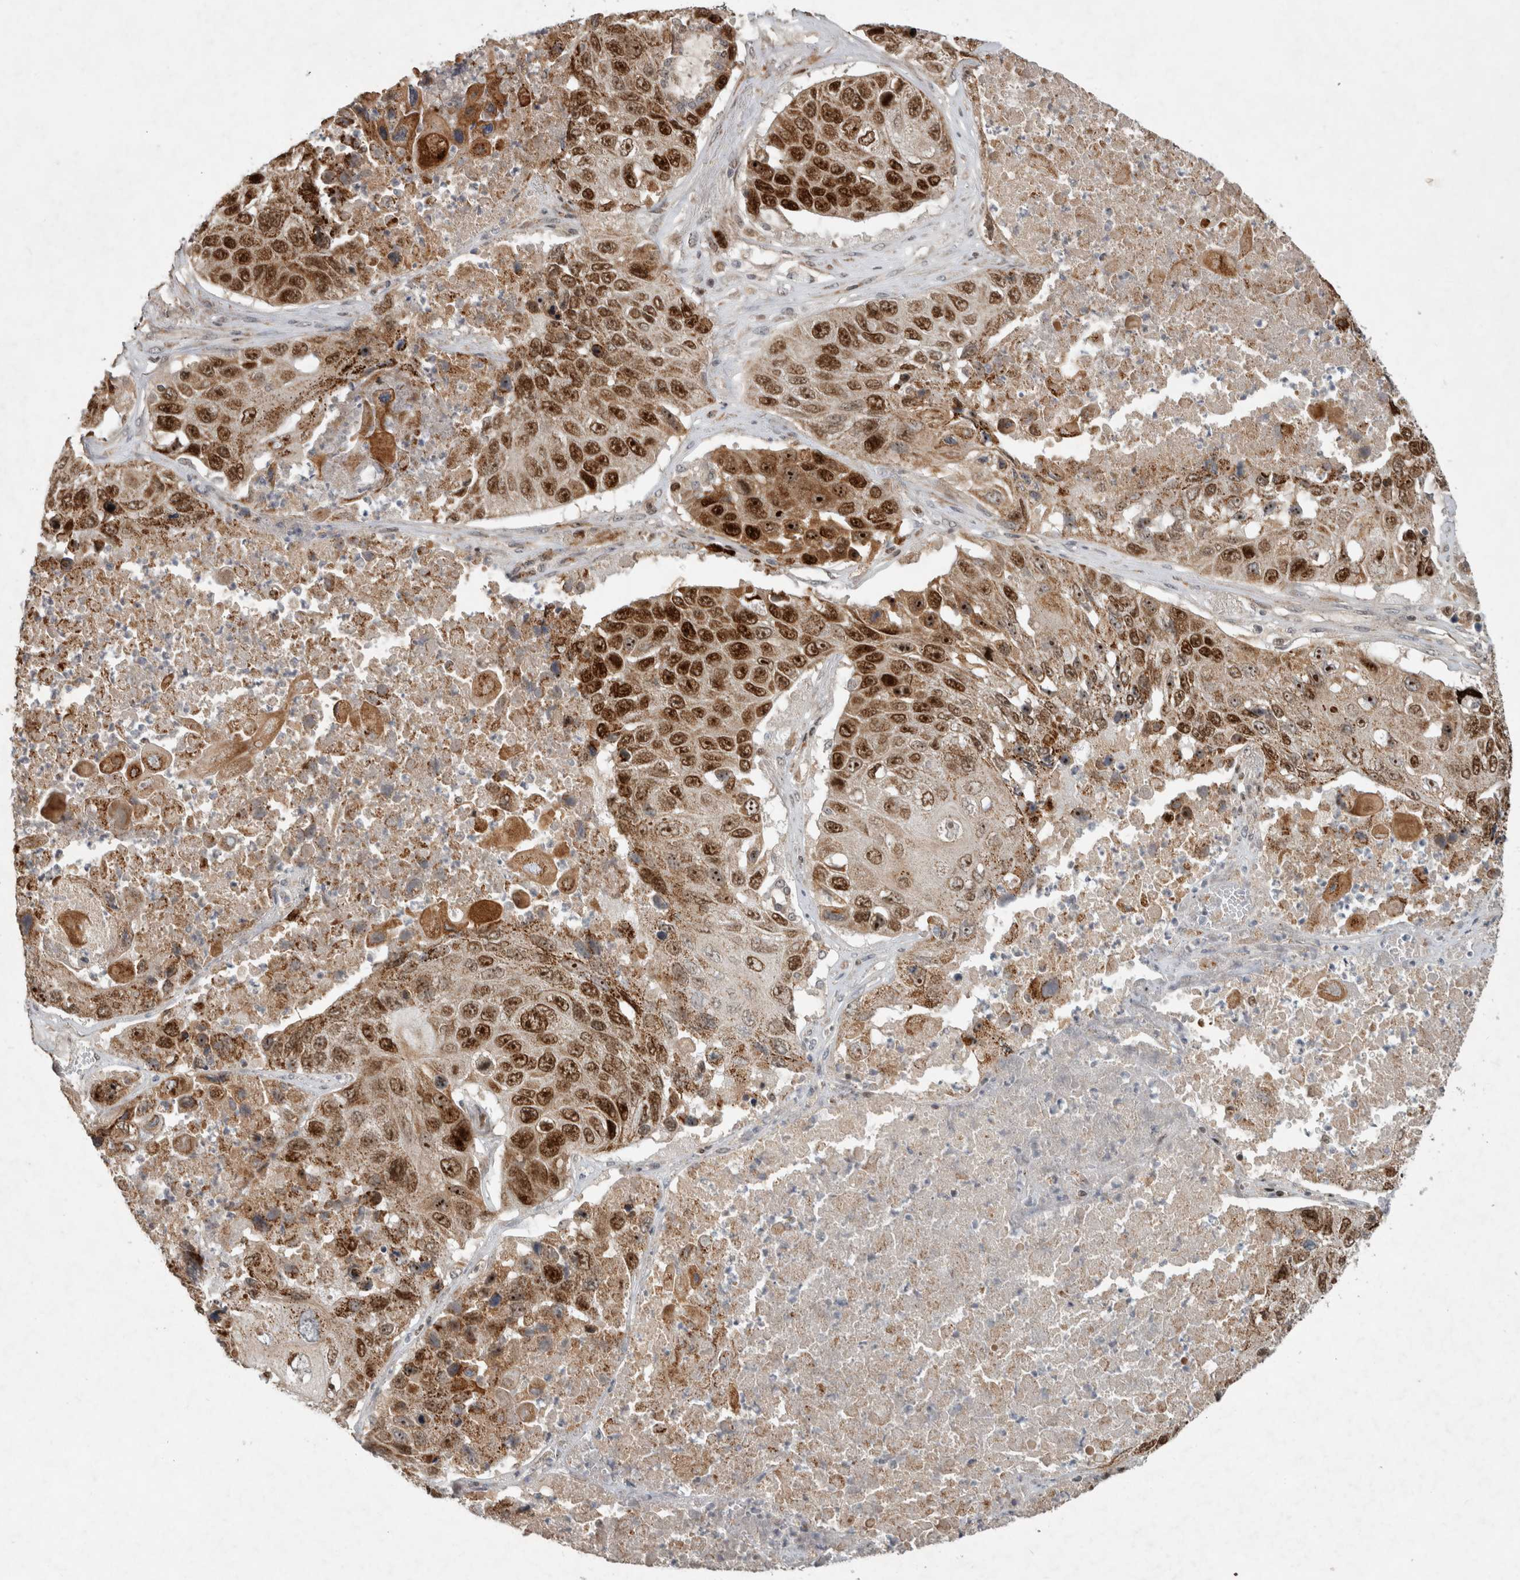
{"staining": {"intensity": "strong", "quantity": ">75%", "location": "cytoplasmic/membranous,nuclear"}, "tissue": "lung cancer", "cell_type": "Tumor cells", "image_type": "cancer", "snomed": [{"axis": "morphology", "description": "Squamous cell carcinoma, NOS"}, {"axis": "topography", "description": "Lung"}], "caption": "Strong cytoplasmic/membranous and nuclear positivity for a protein is identified in approximately >75% of tumor cells of lung squamous cell carcinoma using IHC.", "gene": "INSRR", "patient": {"sex": "male", "age": 61}}